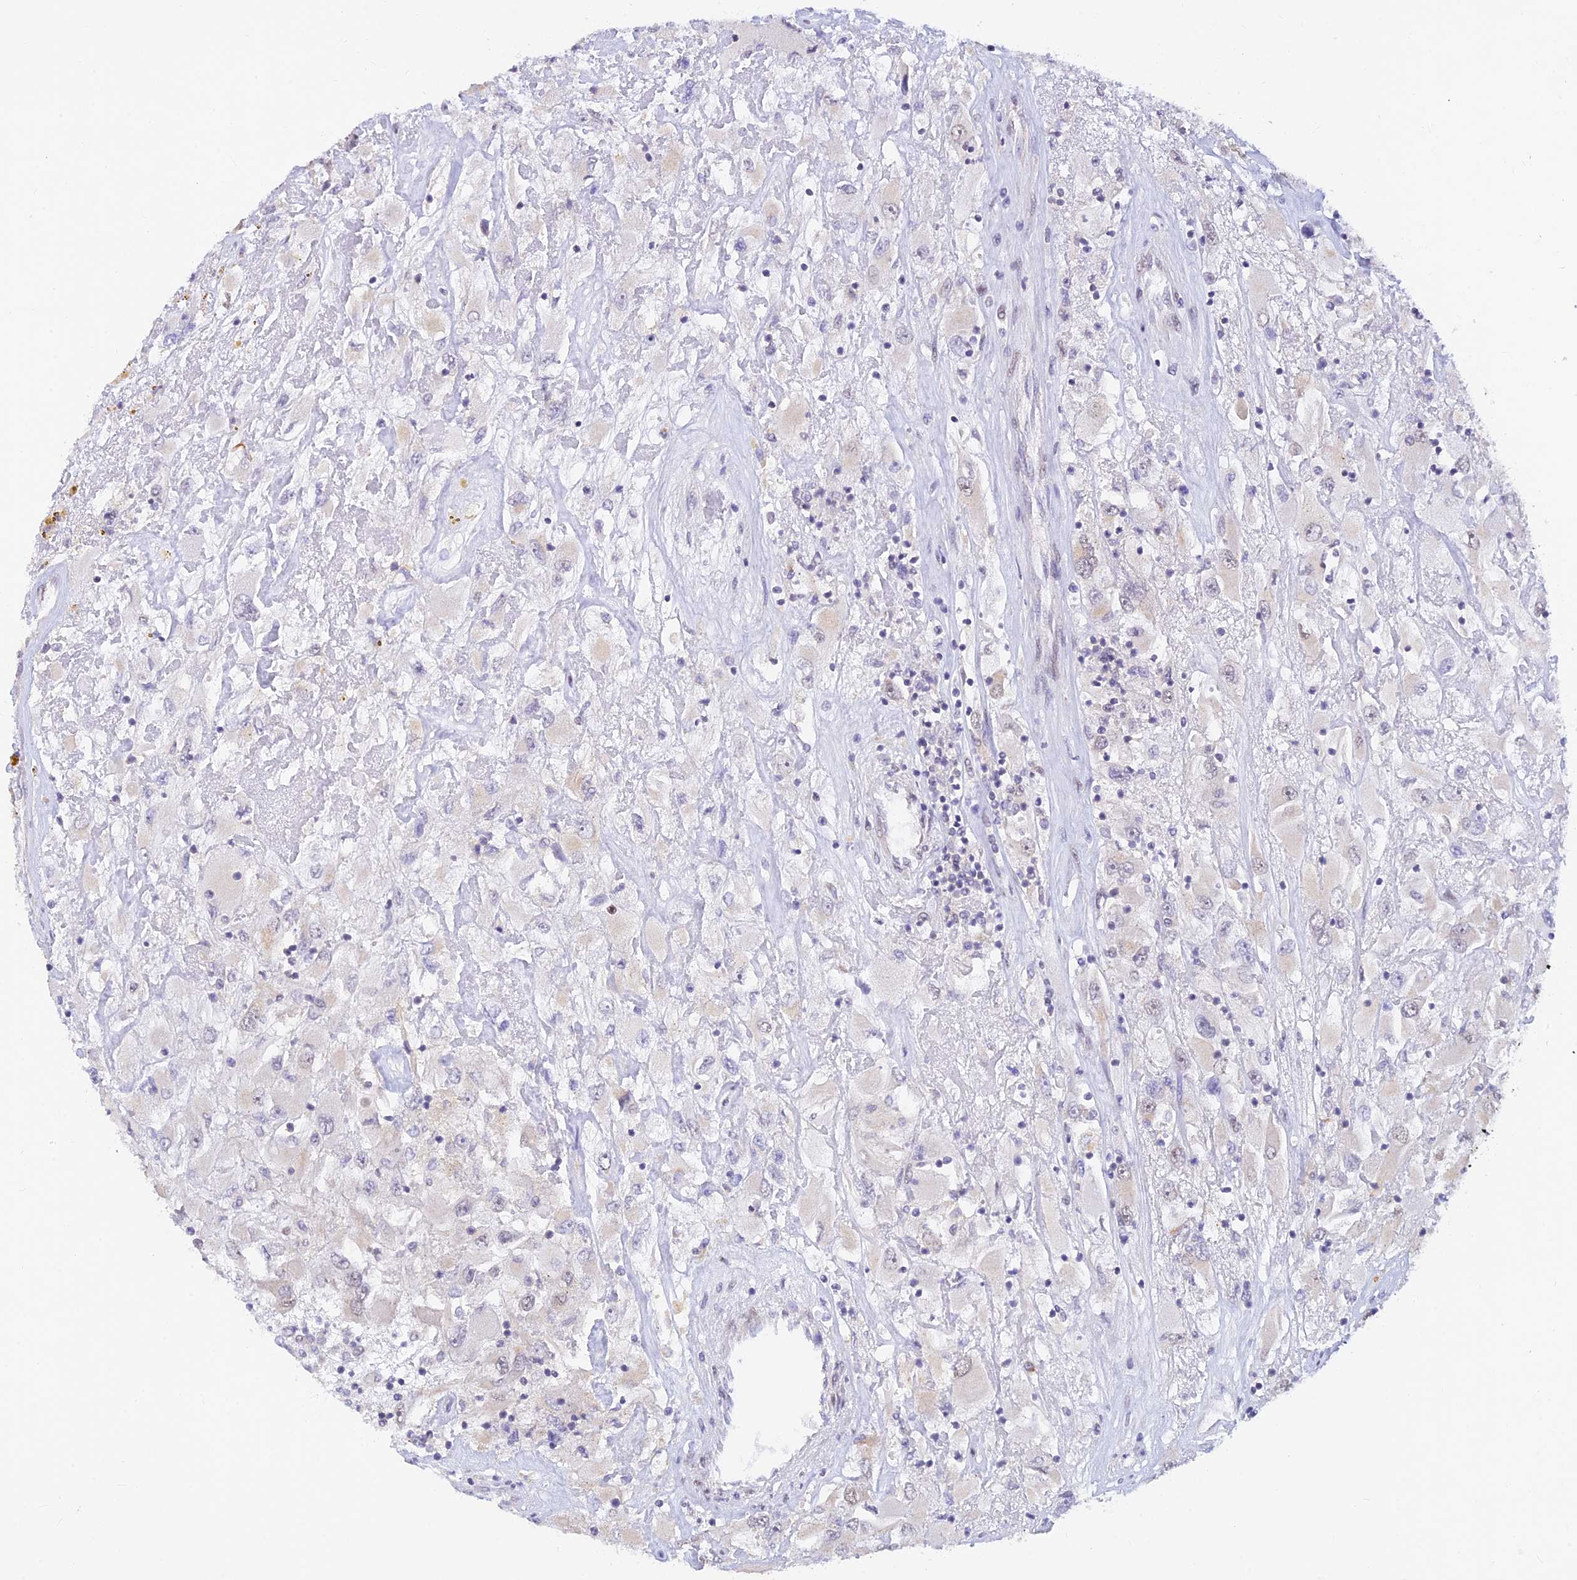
{"staining": {"intensity": "negative", "quantity": "none", "location": "none"}, "tissue": "renal cancer", "cell_type": "Tumor cells", "image_type": "cancer", "snomed": [{"axis": "morphology", "description": "Adenocarcinoma, NOS"}, {"axis": "topography", "description": "Kidney"}], "caption": "Immunohistochemical staining of renal cancer (adenocarcinoma) exhibits no significant positivity in tumor cells.", "gene": "INKA1", "patient": {"sex": "female", "age": 52}}